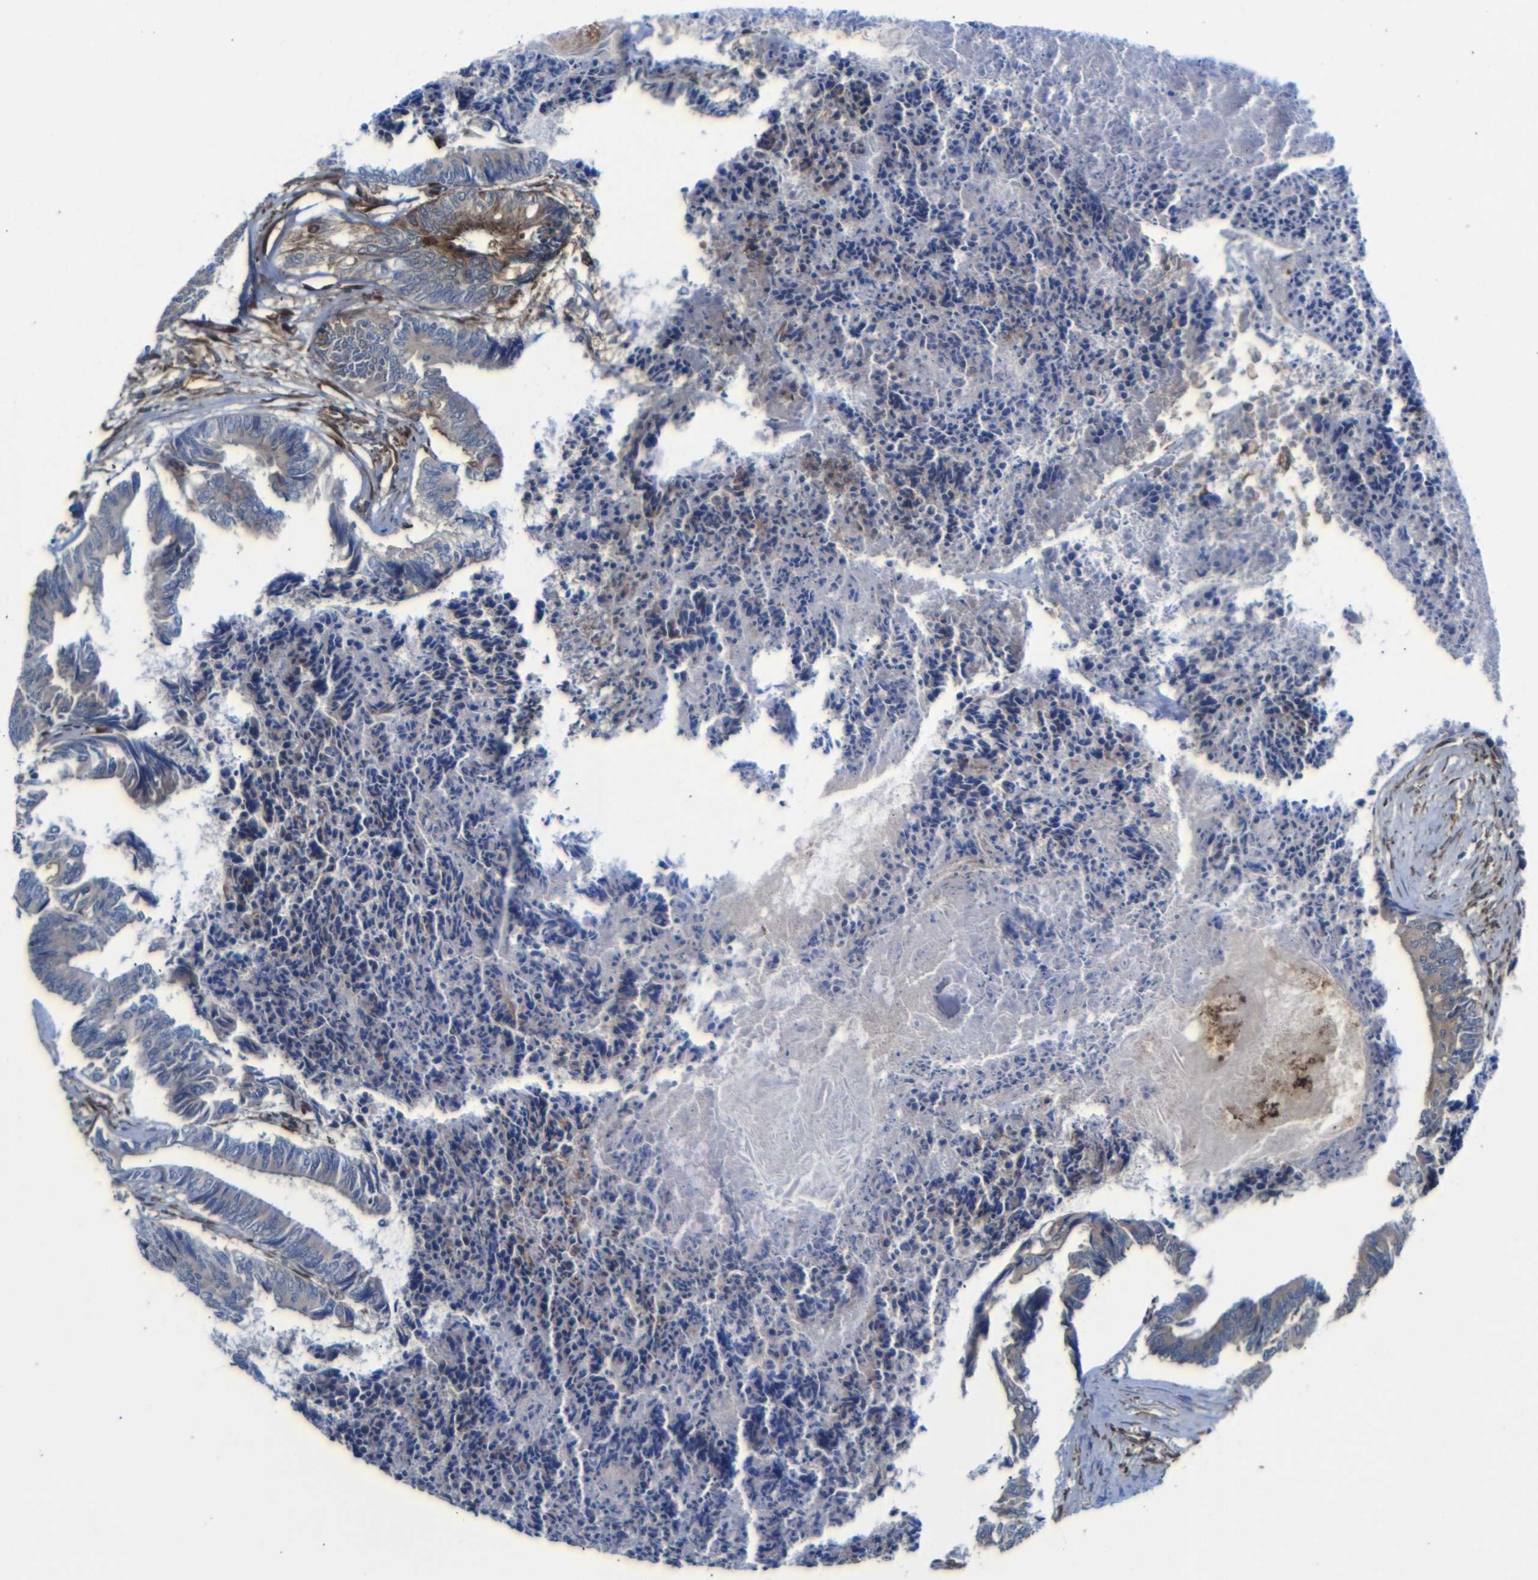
{"staining": {"intensity": "moderate", "quantity": "25%-75%", "location": "cytoplasmic/membranous"}, "tissue": "colorectal cancer", "cell_type": "Tumor cells", "image_type": "cancer", "snomed": [{"axis": "morphology", "description": "Adenocarcinoma, NOS"}, {"axis": "topography", "description": "Rectum"}], "caption": "Immunohistochemistry (DAB) staining of human colorectal adenocarcinoma exhibits moderate cytoplasmic/membranous protein staining in about 25%-75% of tumor cells. The staining is performed using DAB brown chromogen to label protein expression. The nuclei are counter-stained blue using hematoxylin.", "gene": "PARP14", "patient": {"sex": "male", "age": 63}}